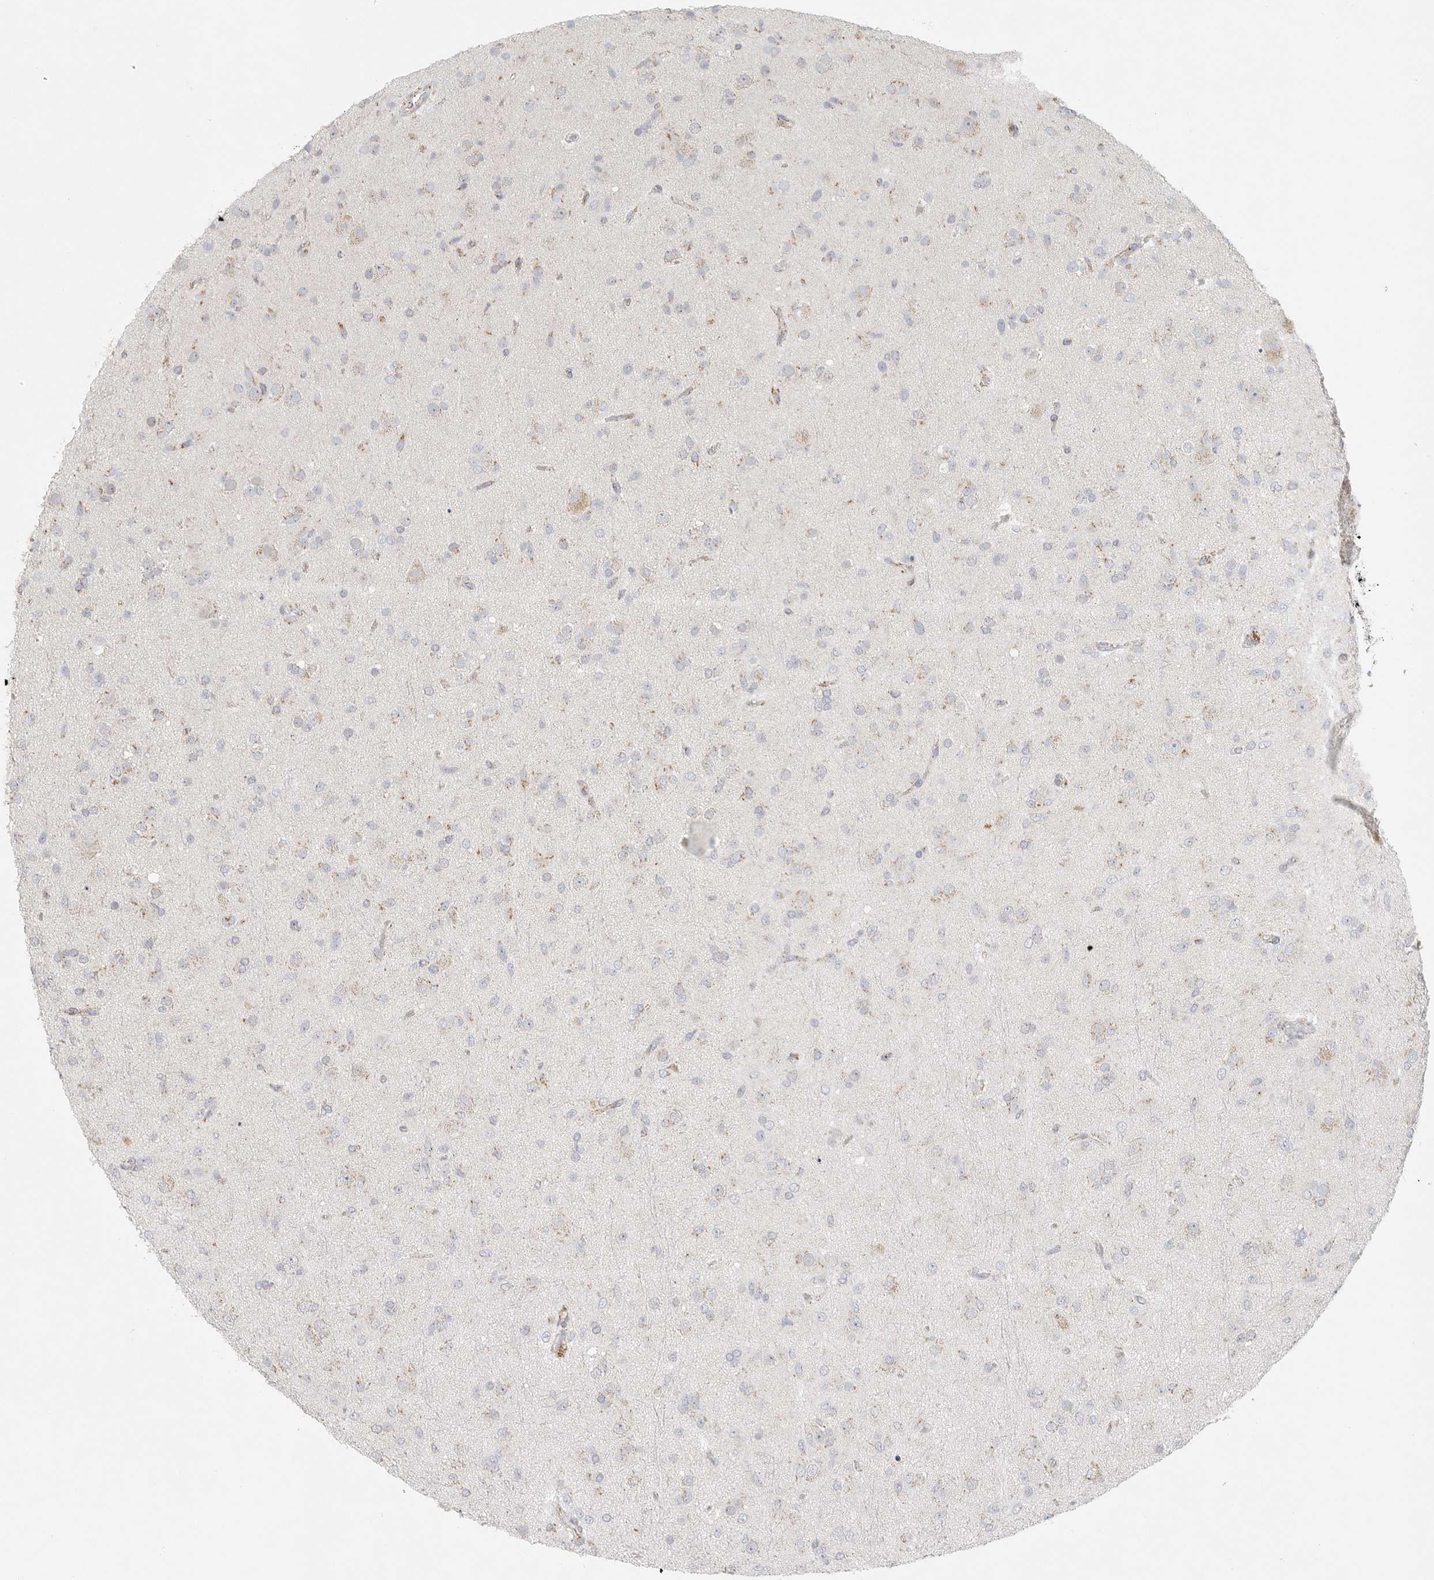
{"staining": {"intensity": "moderate", "quantity": "<25%", "location": "cytoplasmic/membranous"}, "tissue": "glioma", "cell_type": "Tumor cells", "image_type": "cancer", "snomed": [{"axis": "morphology", "description": "Glioma, malignant, Low grade"}, {"axis": "topography", "description": "Brain"}], "caption": "IHC of human malignant glioma (low-grade) displays low levels of moderate cytoplasmic/membranous staining in about <25% of tumor cells. (DAB (3,3'-diaminobenzidine) = brown stain, brightfield microscopy at high magnification).", "gene": "SLC25A26", "patient": {"sex": "male", "age": 65}}